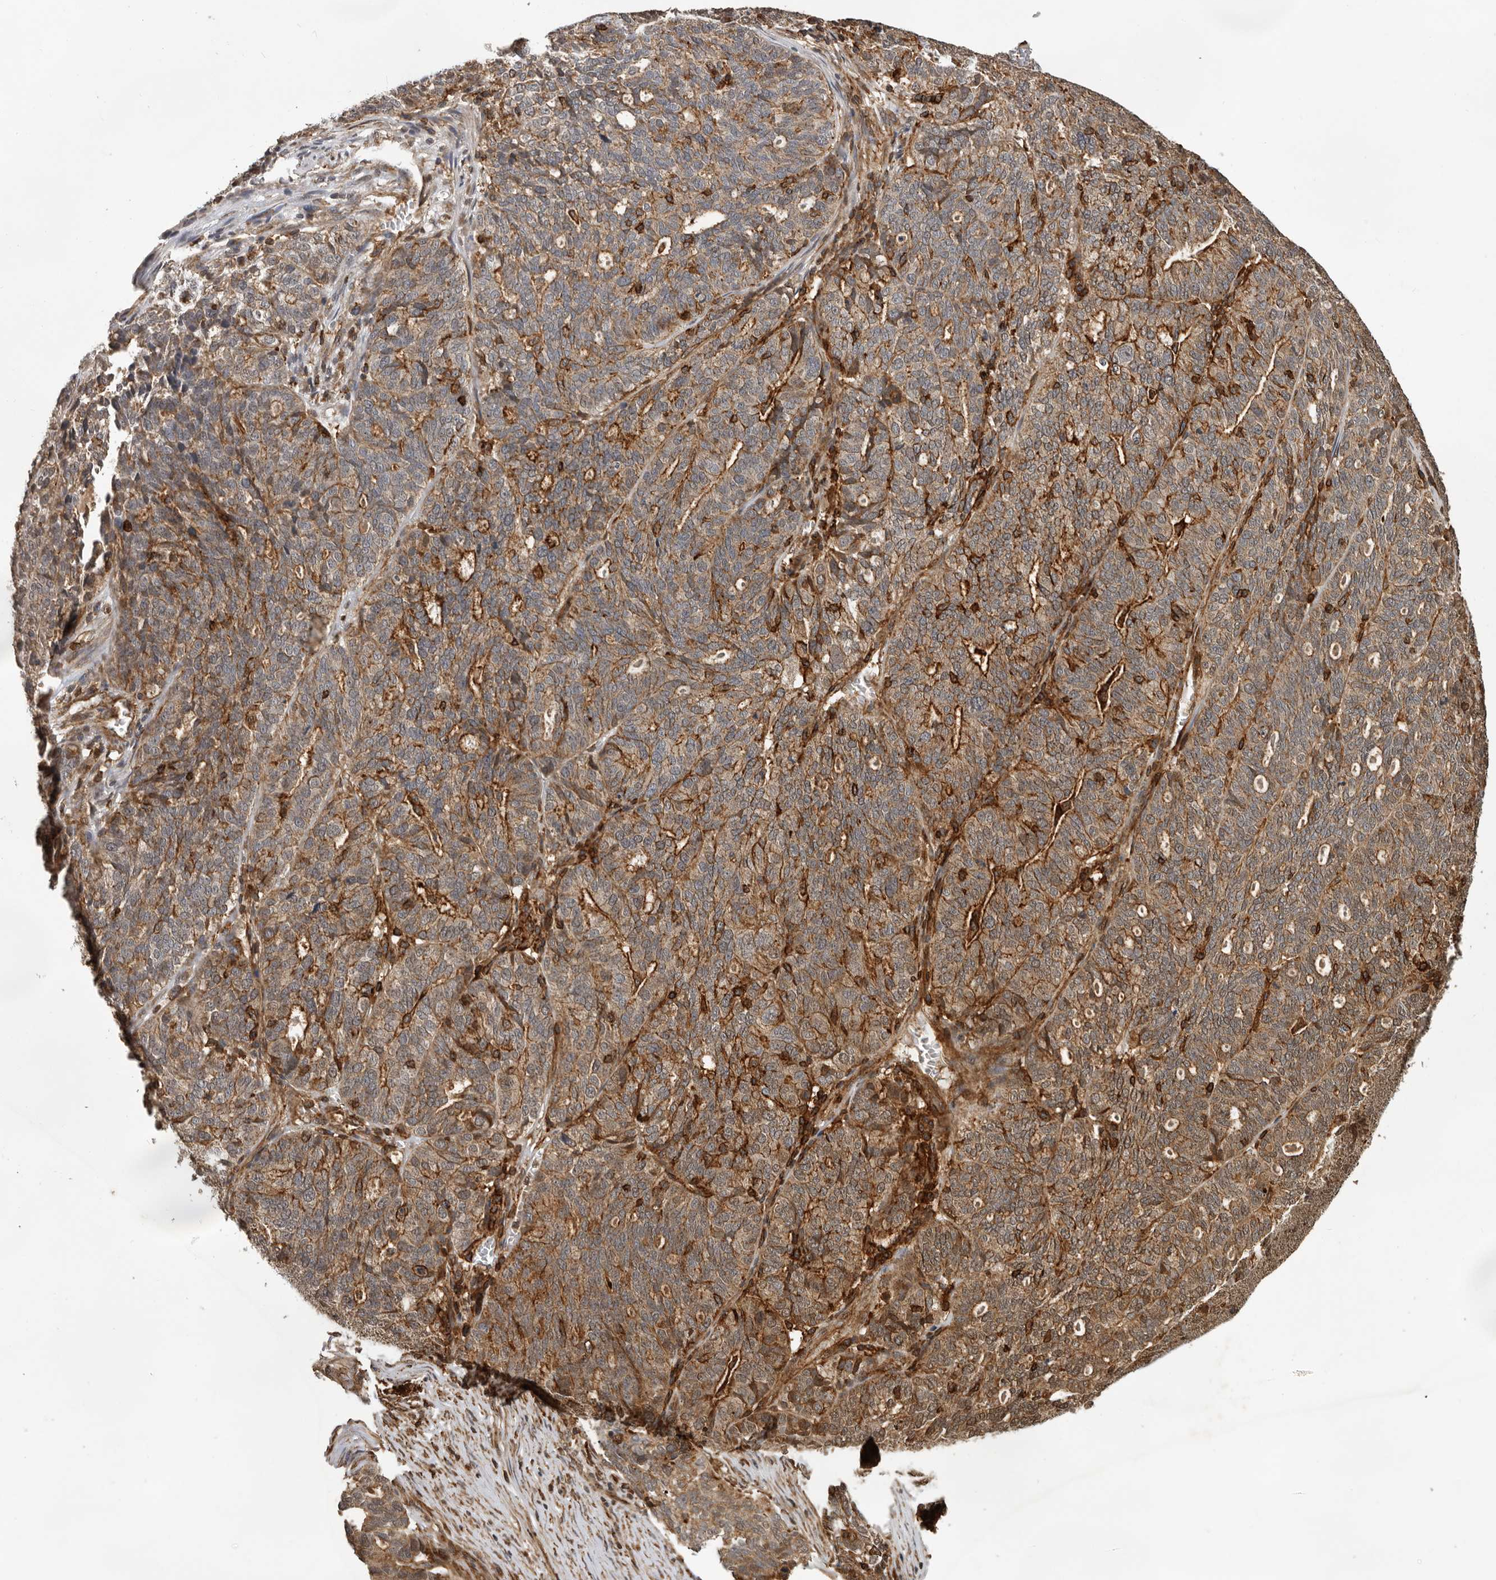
{"staining": {"intensity": "moderate", "quantity": ">75%", "location": "cytoplasmic/membranous"}, "tissue": "ovarian cancer", "cell_type": "Tumor cells", "image_type": "cancer", "snomed": [{"axis": "morphology", "description": "Cystadenocarcinoma, serous, NOS"}, {"axis": "topography", "description": "Ovary"}], "caption": "An image of ovarian cancer stained for a protein demonstrates moderate cytoplasmic/membranous brown staining in tumor cells. (IHC, brightfield microscopy, high magnification).", "gene": "RNF157", "patient": {"sex": "female", "age": 59}}